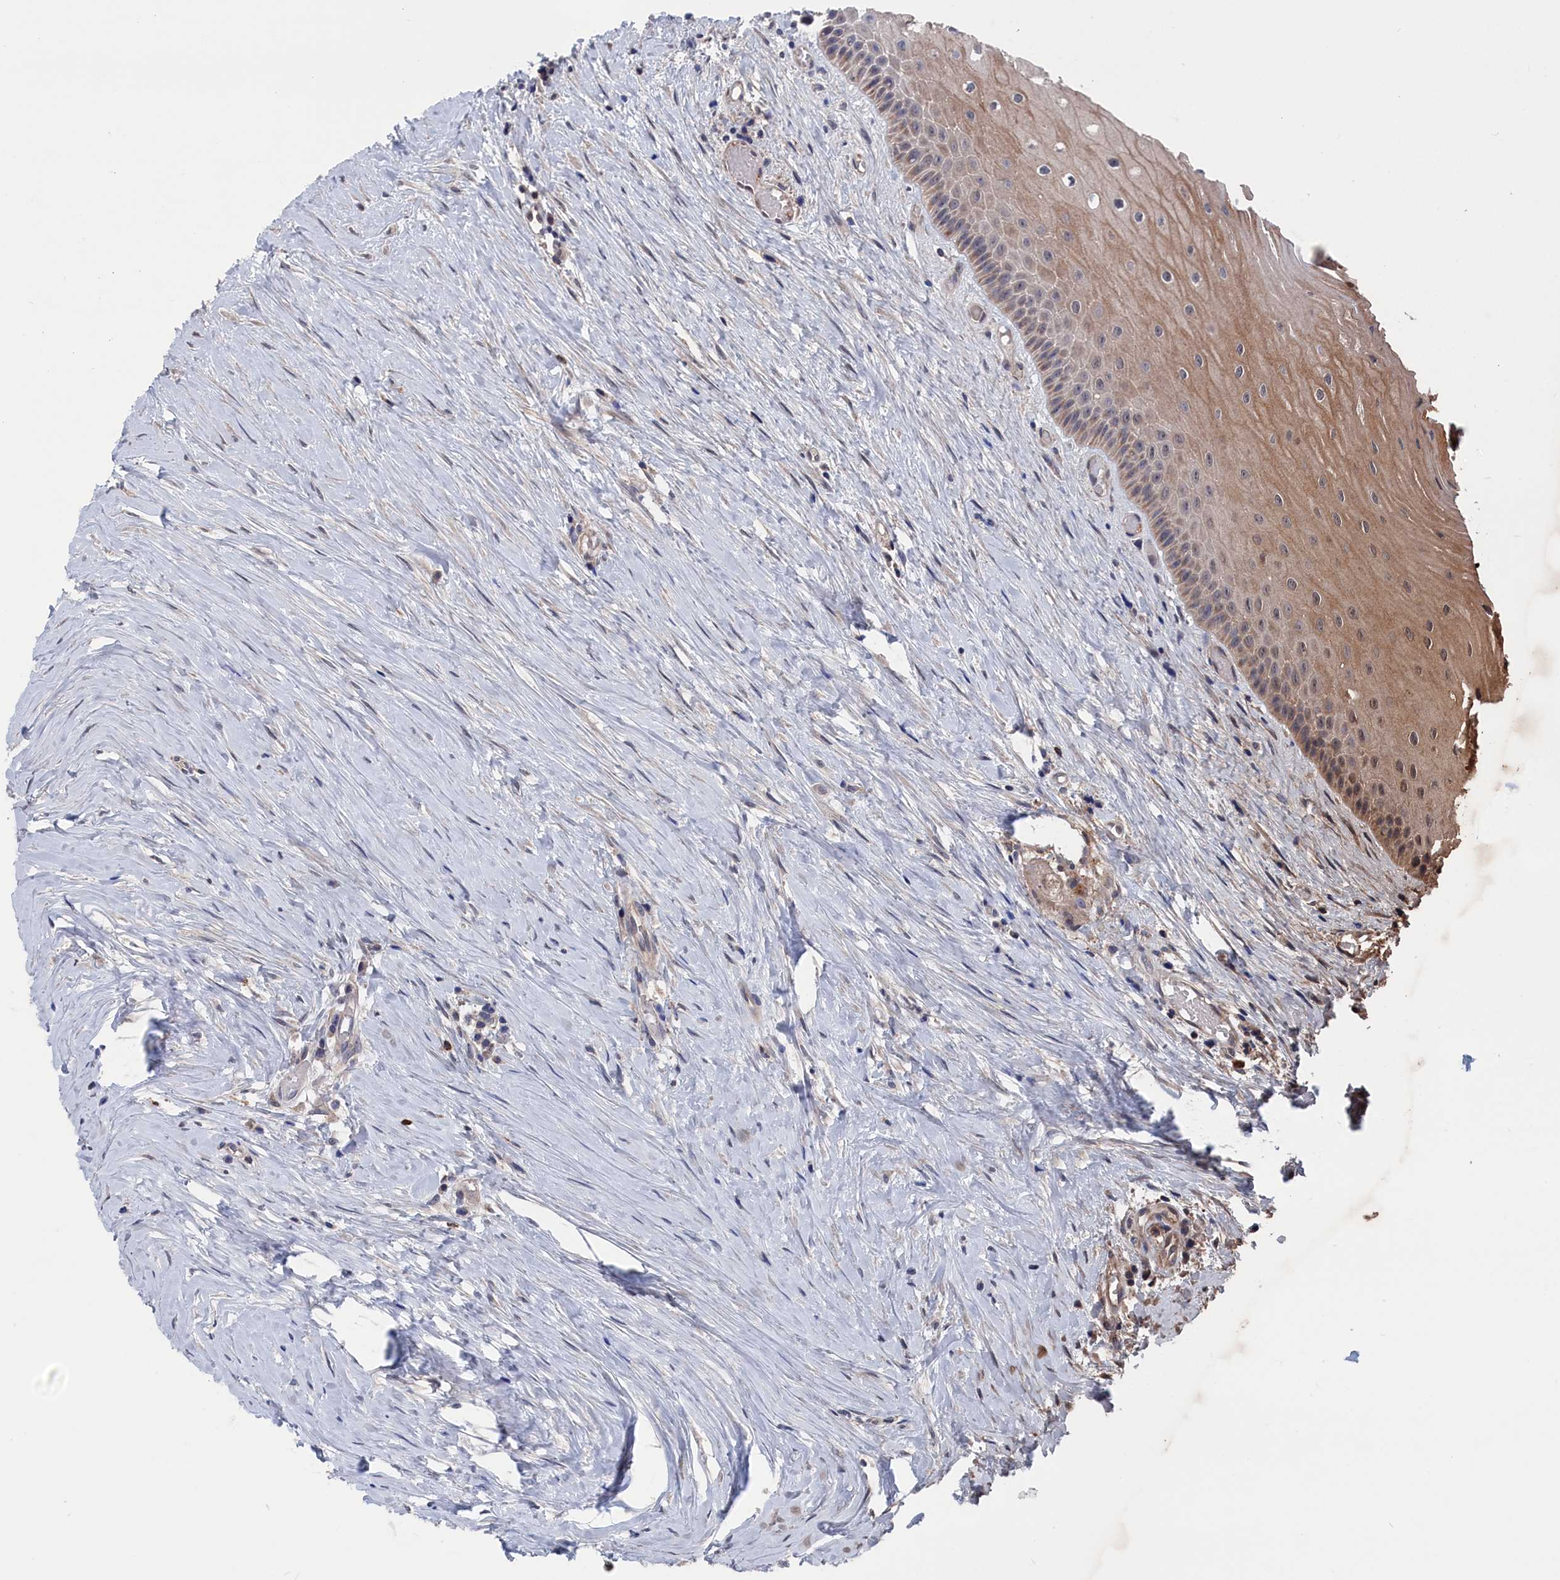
{"staining": {"intensity": "strong", "quantity": "25%-75%", "location": "cytoplasmic/membranous"}, "tissue": "oral mucosa", "cell_type": "Squamous epithelial cells", "image_type": "normal", "snomed": [{"axis": "morphology", "description": "Normal tissue, NOS"}, {"axis": "topography", "description": "Skeletal muscle"}, {"axis": "topography", "description": "Oral tissue"}, {"axis": "topography", "description": "Peripheral nerve tissue"}], "caption": "The histopathology image reveals immunohistochemical staining of normal oral mucosa. There is strong cytoplasmic/membranous expression is appreciated in about 25%-75% of squamous epithelial cells. (Brightfield microscopy of DAB IHC at high magnification).", "gene": "PDE12", "patient": {"sex": "female", "age": 84}}